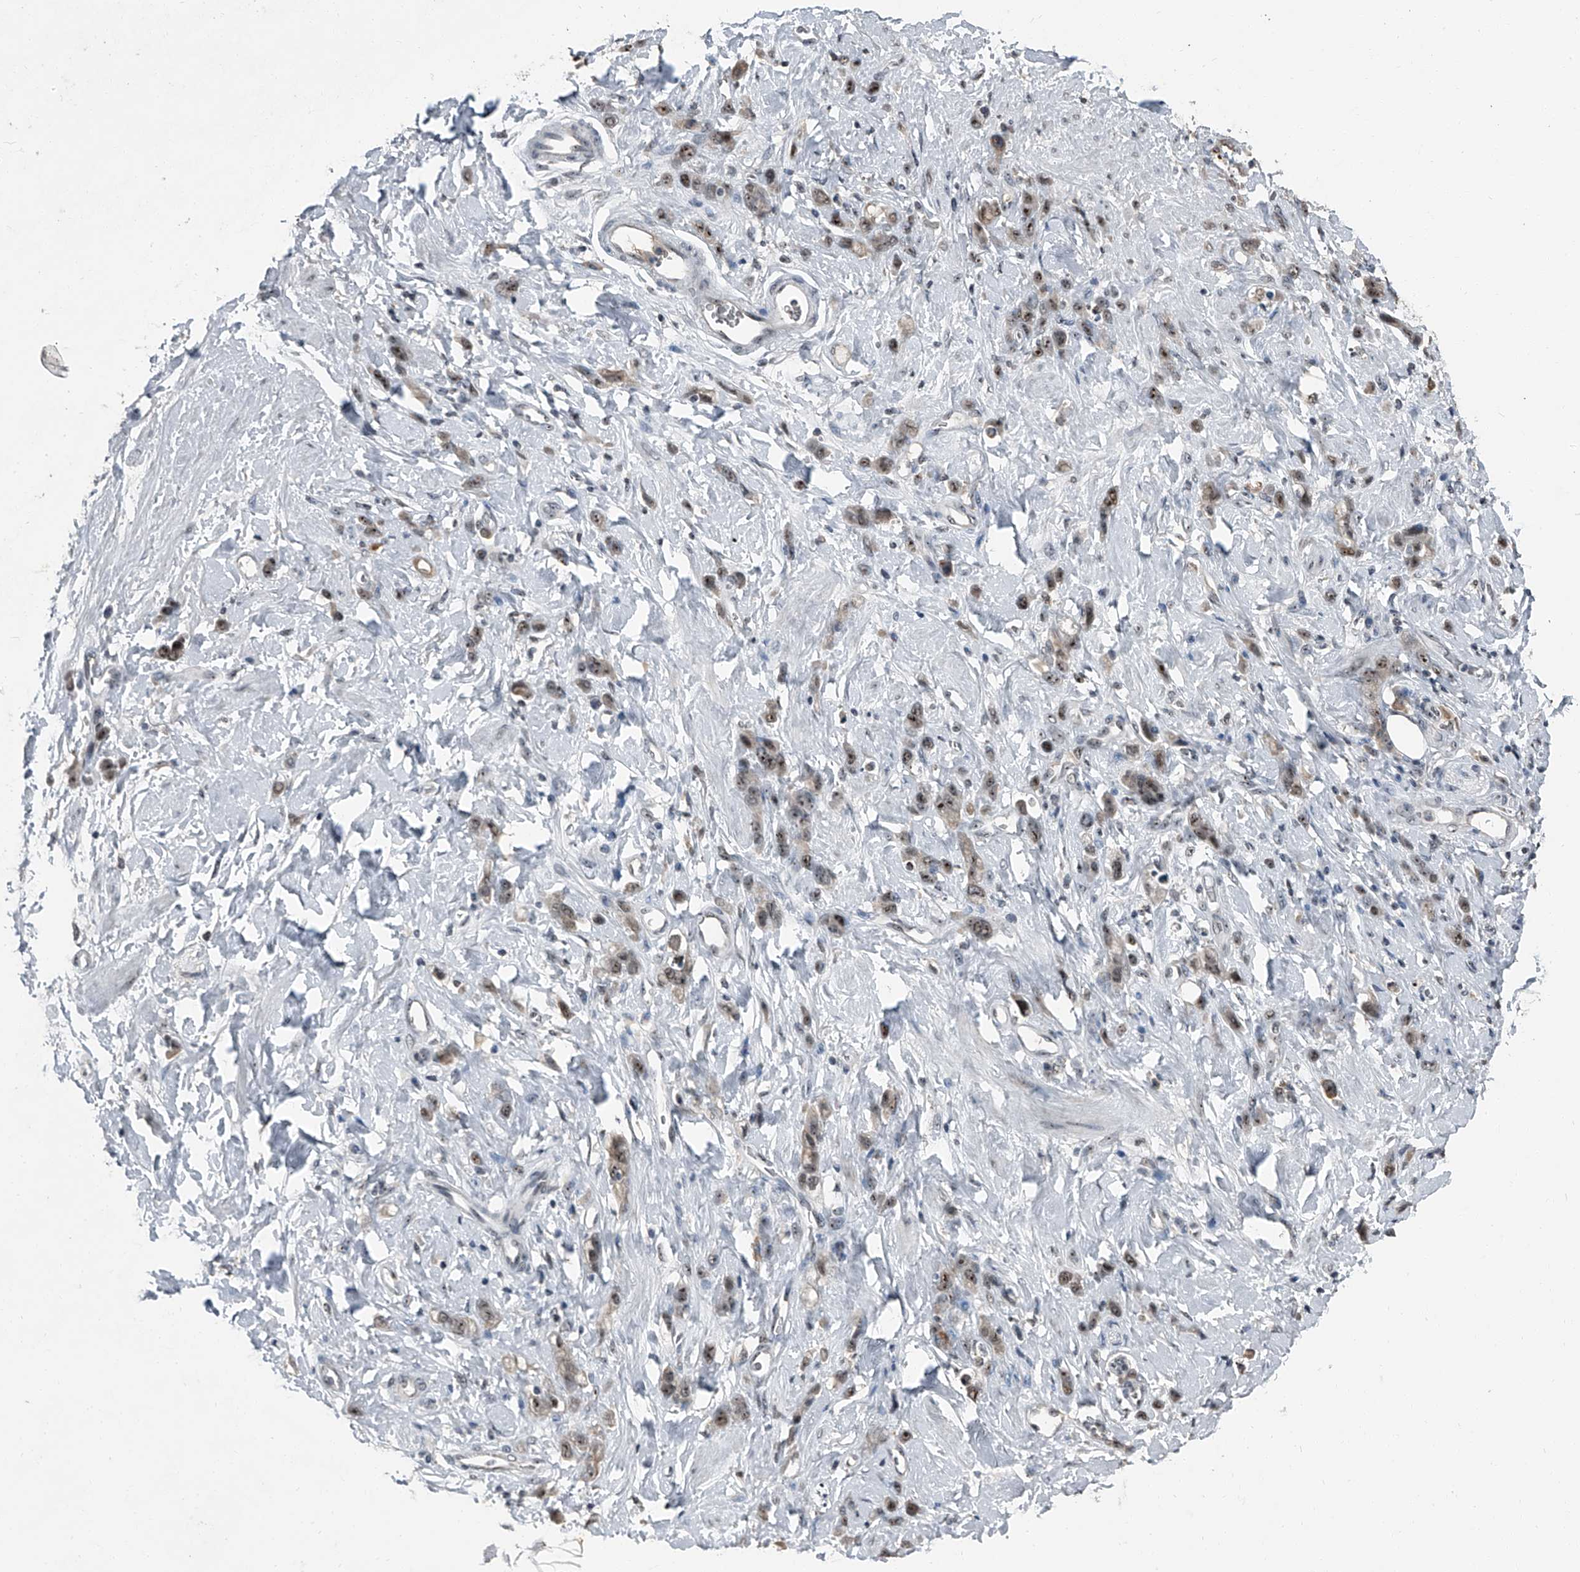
{"staining": {"intensity": "moderate", "quantity": ">75%", "location": "nuclear"}, "tissue": "stomach cancer", "cell_type": "Tumor cells", "image_type": "cancer", "snomed": [{"axis": "morphology", "description": "Normal tissue, NOS"}, {"axis": "morphology", "description": "Adenocarcinoma, NOS"}, {"axis": "topography", "description": "Stomach"}], "caption": "IHC photomicrograph of neoplastic tissue: stomach cancer (adenocarcinoma) stained using immunohistochemistry exhibits medium levels of moderate protein expression localized specifically in the nuclear of tumor cells, appearing as a nuclear brown color.", "gene": "TCOF1", "patient": {"sex": "male", "age": 82}}